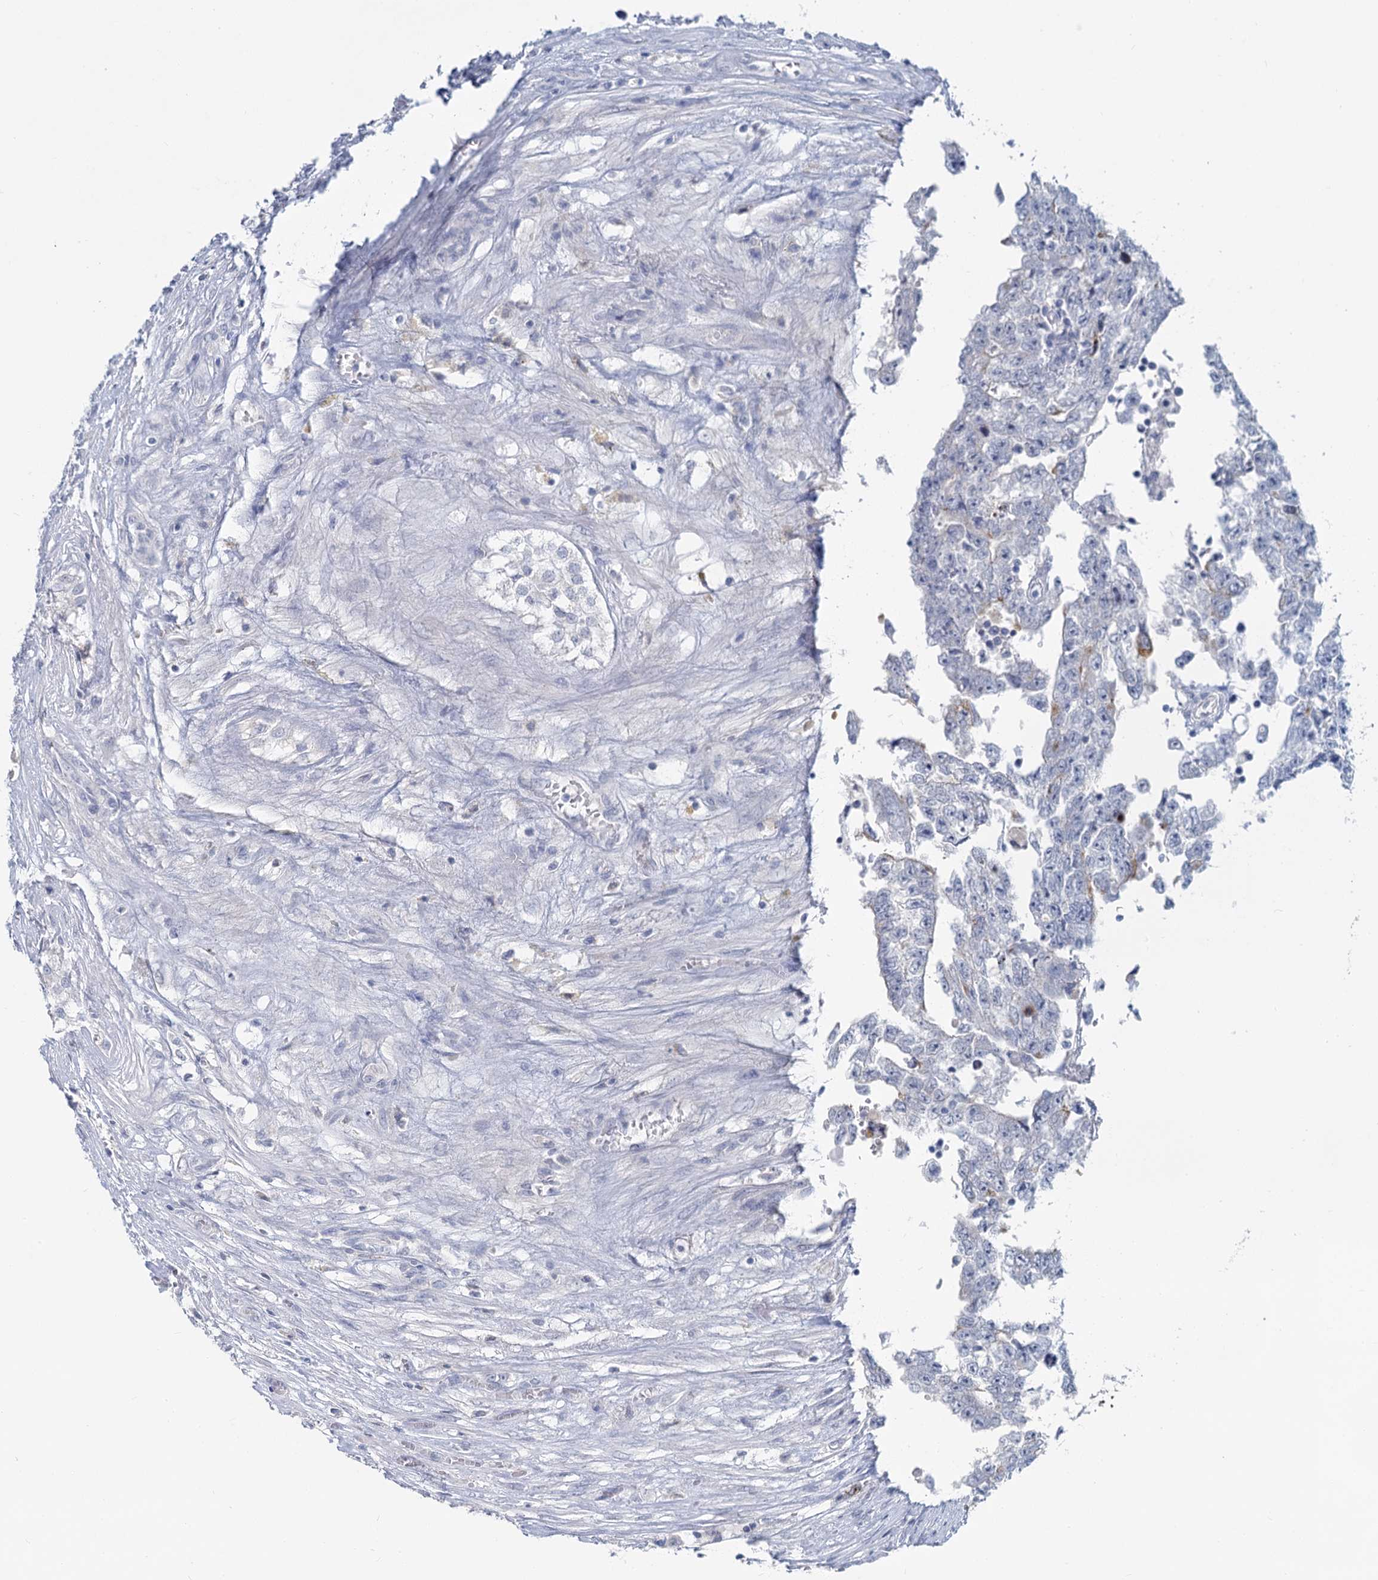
{"staining": {"intensity": "negative", "quantity": "none", "location": "none"}, "tissue": "testis cancer", "cell_type": "Tumor cells", "image_type": "cancer", "snomed": [{"axis": "morphology", "description": "Carcinoma, Embryonal, NOS"}, {"axis": "topography", "description": "Testis"}], "caption": "DAB immunohistochemical staining of human testis cancer reveals no significant staining in tumor cells. (IHC, brightfield microscopy, high magnification).", "gene": "CHGA", "patient": {"sex": "male", "age": 25}}